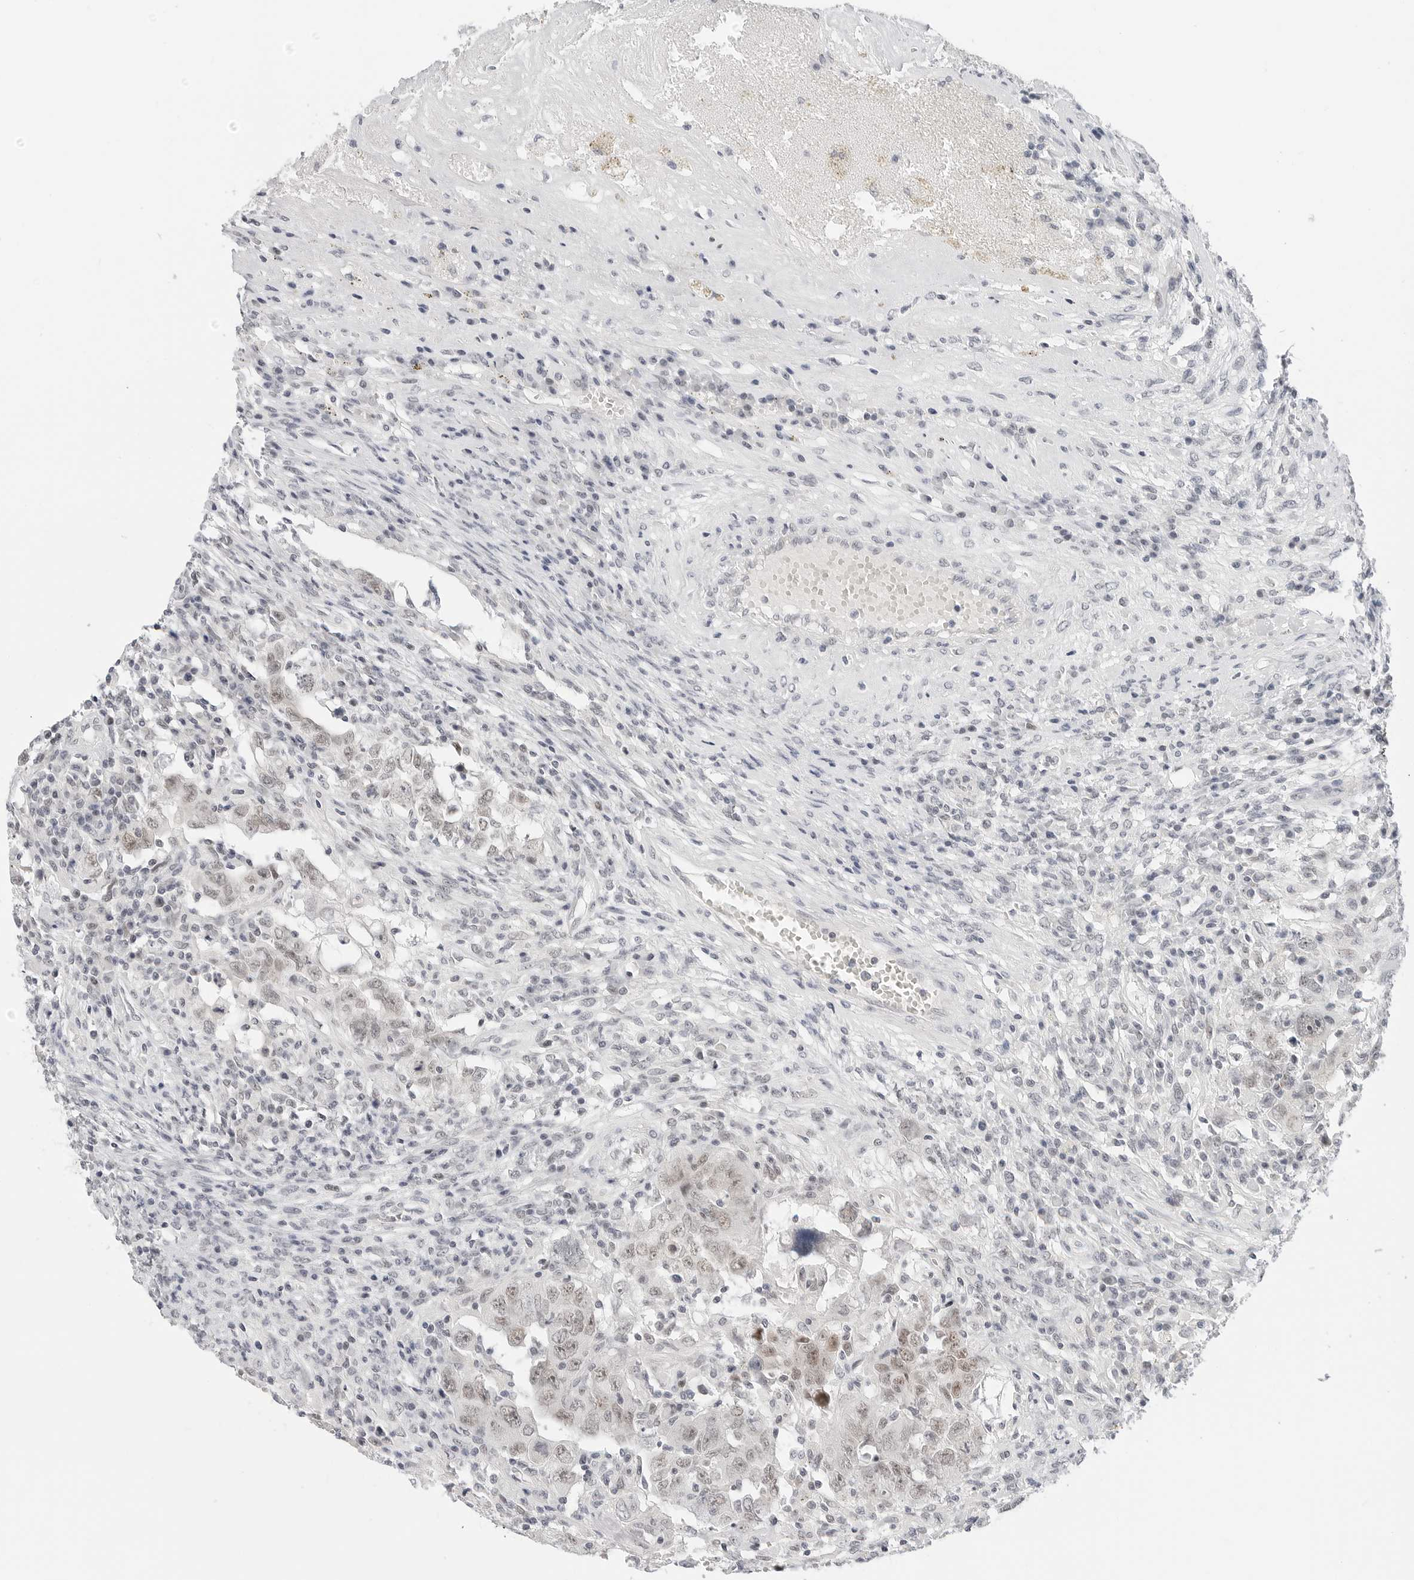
{"staining": {"intensity": "weak", "quantity": "25%-75%", "location": "nuclear"}, "tissue": "testis cancer", "cell_type": "Tumor cells", "image_type": "cancer", "snomed": [{"axis": "morphology", "description": "Carcinoma, Embryonal, NOS"}, {"axis": "topography", "description": "Testis"}], "caption": "High-magnification brightfield microscopy of testis cancer stained with DAB (3,3'-diaminobenzidine) (brown) and counterstained with hematoxylin (blue). tumor cells exhibit weak nuclear staining is appreciated in approximately25%-75% of cells.", "gene": "TSEN2", "patient": {"sex": "male", "age": 26}}